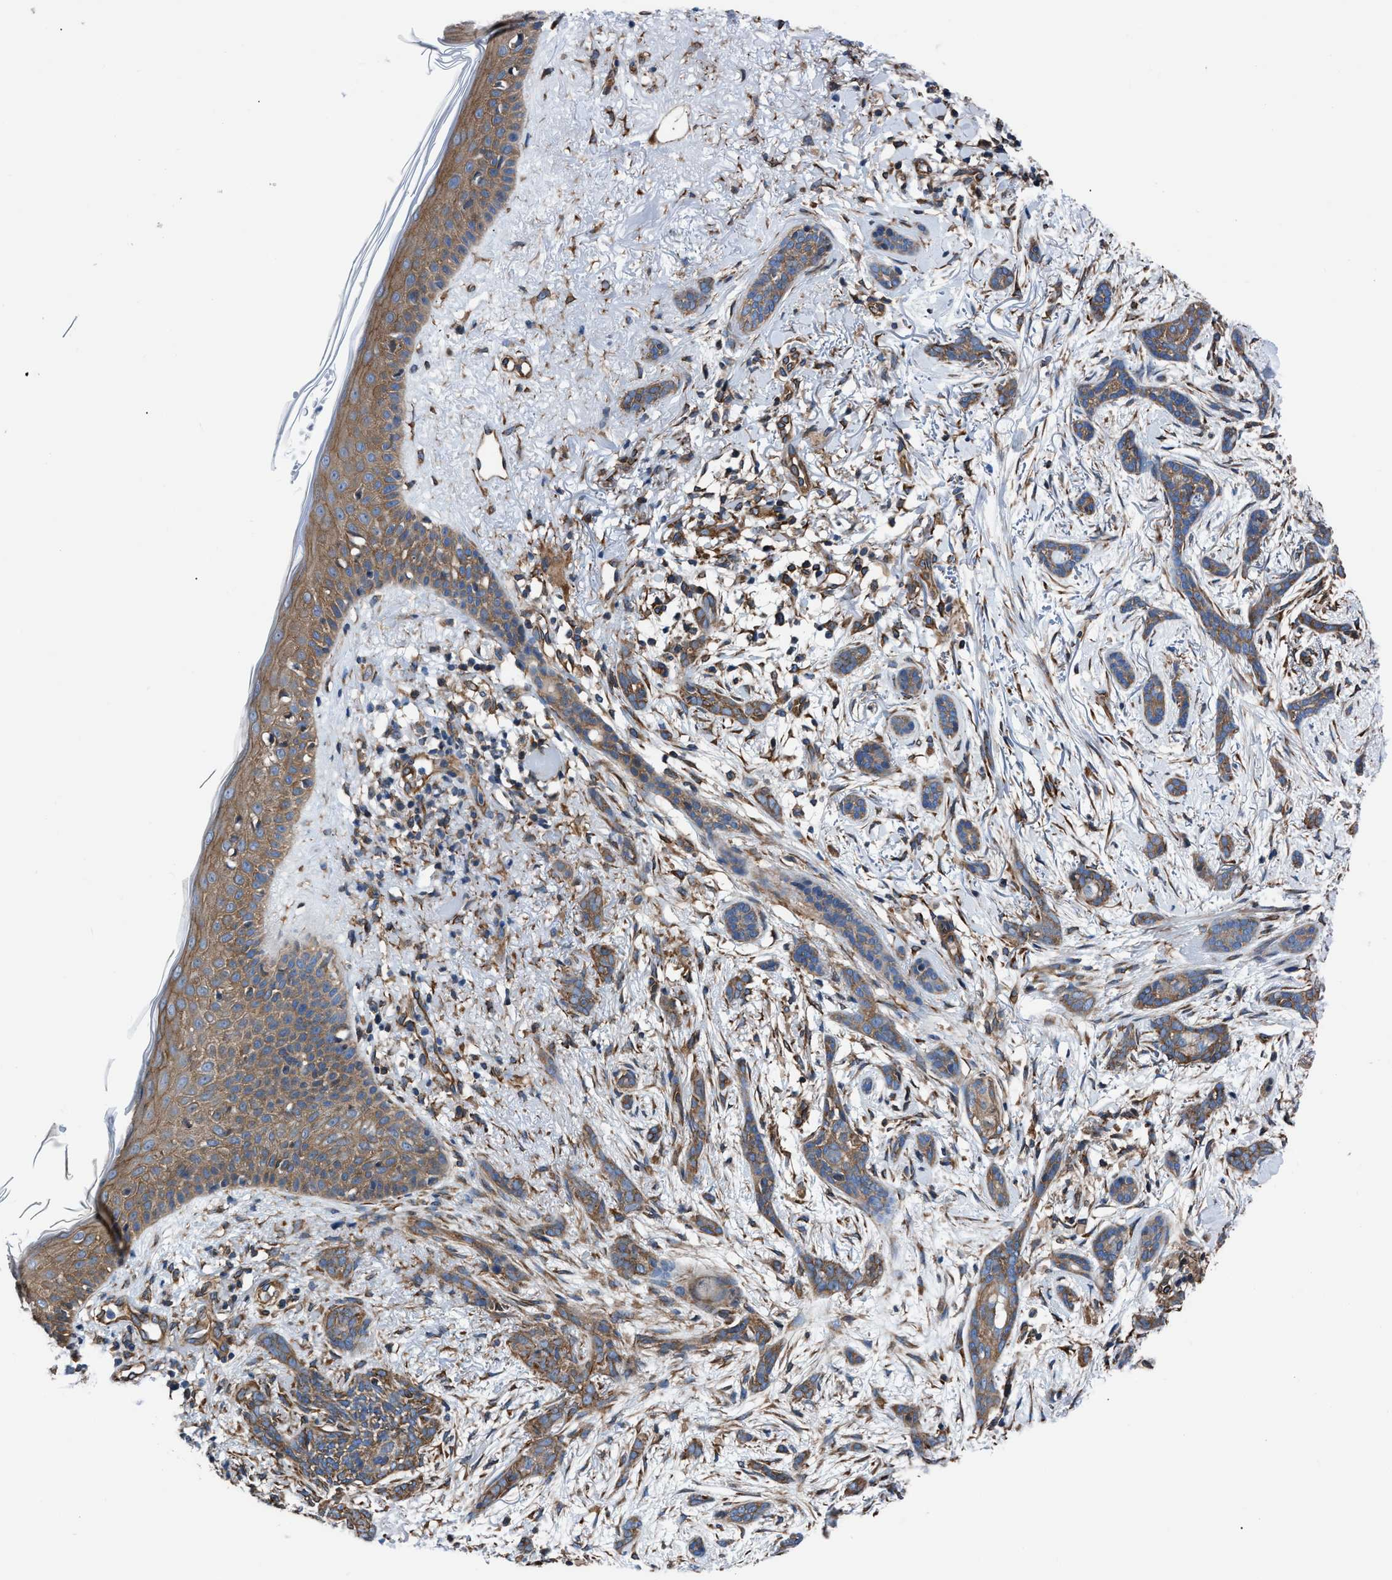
{"staining": {"intensity": "moderate", "quantity": ">75%", "location": "cytoplasmic/membranous"}, "tissue": "skin cancer", "cell_type": "Tumor cells", "image_type": "cancer", "snomed": [{"axis": "morphology", "description": "Basal cell carcinoma"}, {"axis": "morphology", "description": "Adnexal tumor, benign"}, {"axis": "topography", "description": "Skin"}], "caption": "This is an image of immunohistochemistry staining of skin benign adnexal tumor, which shows moderate staining in the cytoplasmic/membranous of tumor cells.", "gene": "DMAC1", "patient": {"sex": "female", "age": 42}}